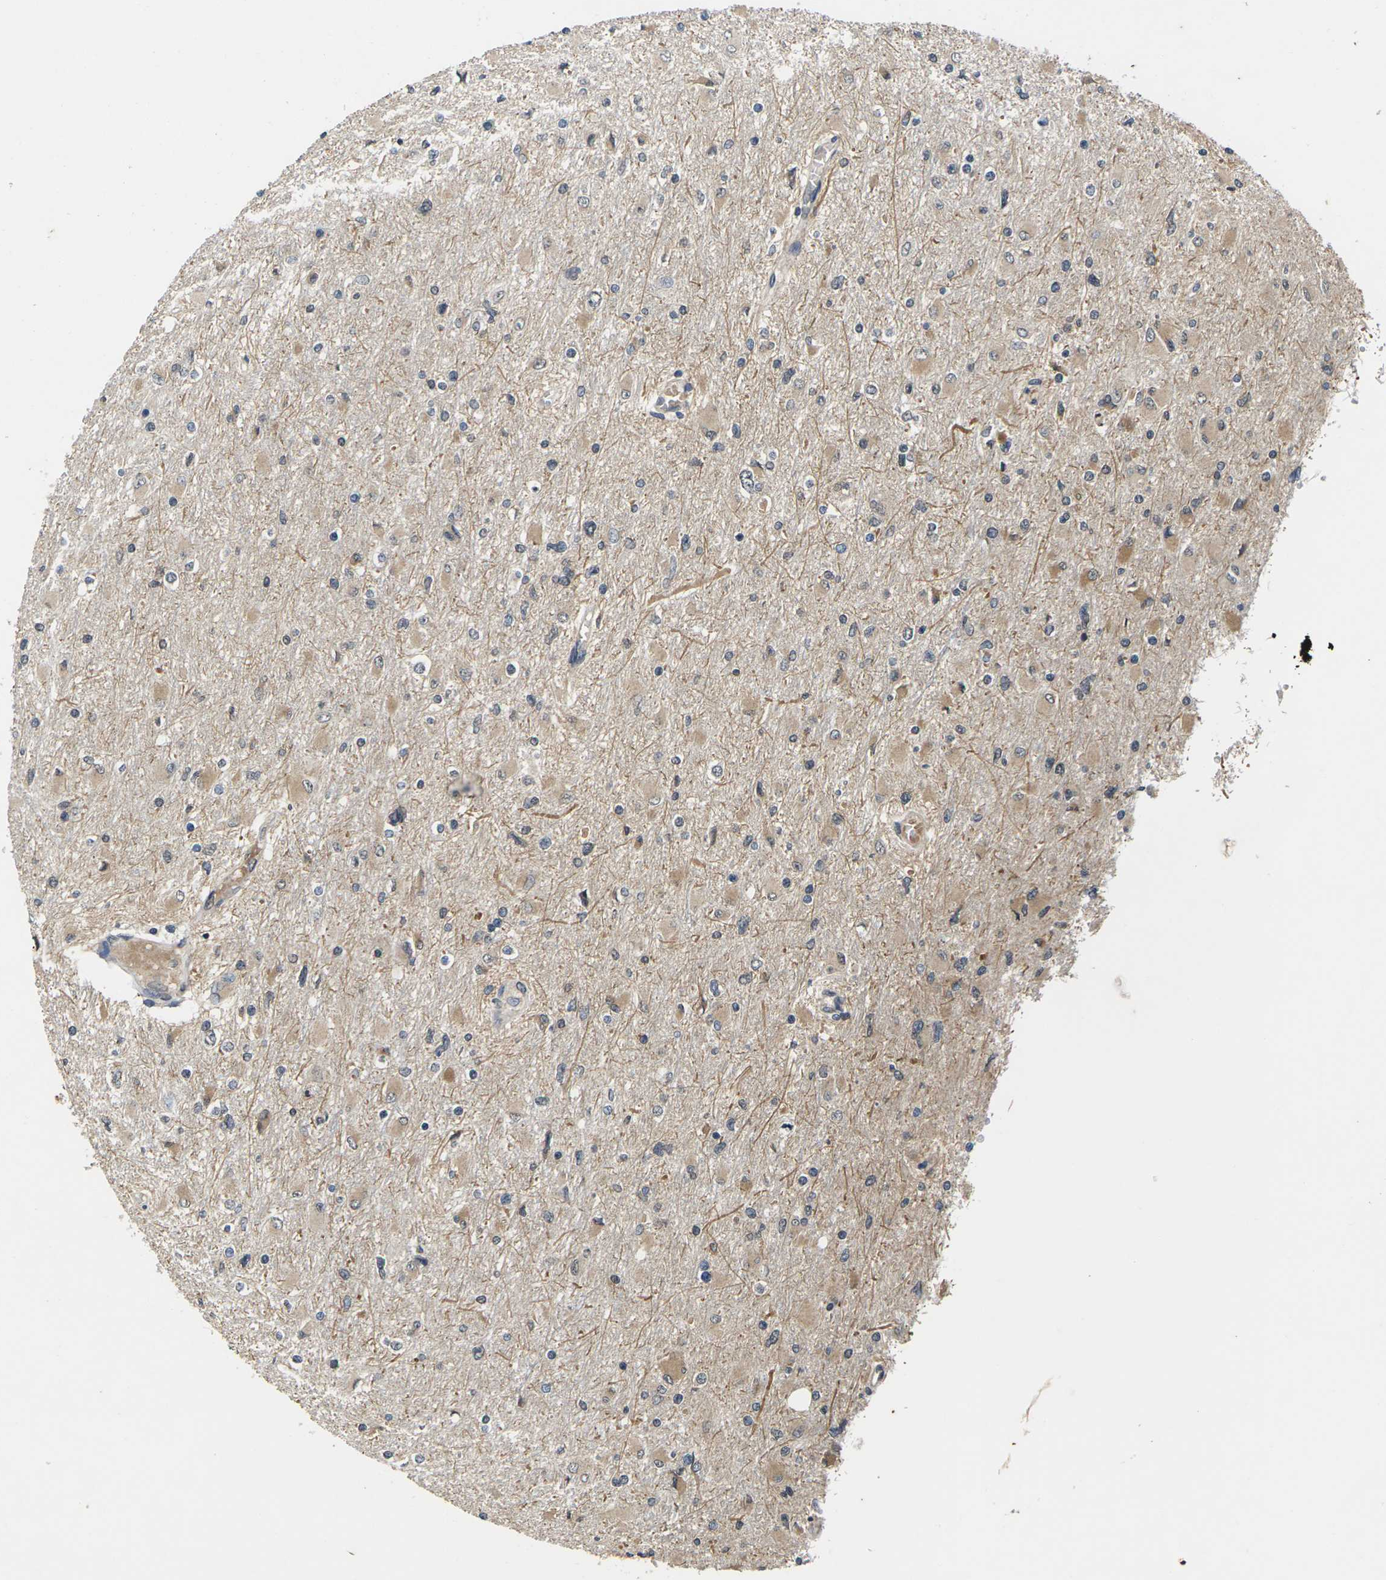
{"staining": {"intensity": "moderate", "quantity": "25%-75%", "location": "cytoplasmic/membranous"}, "tissue": "glioma", "cell_type": "Tumor cells", "image_type": "cancer", "snomed": [{"axis": "morphology", "description": "Glioma, malignant, High grade"}, {"axis": "topography", "description": "Cerebral cortex"}], "caption": "Malignant glioma (high-grade) stained with IHC shows moderate cytoplasmic/membranous positivity in about 25%-75% of tumor cells.", "gene": "DKK2", "patient": {"sex": "female", "age": 36}}